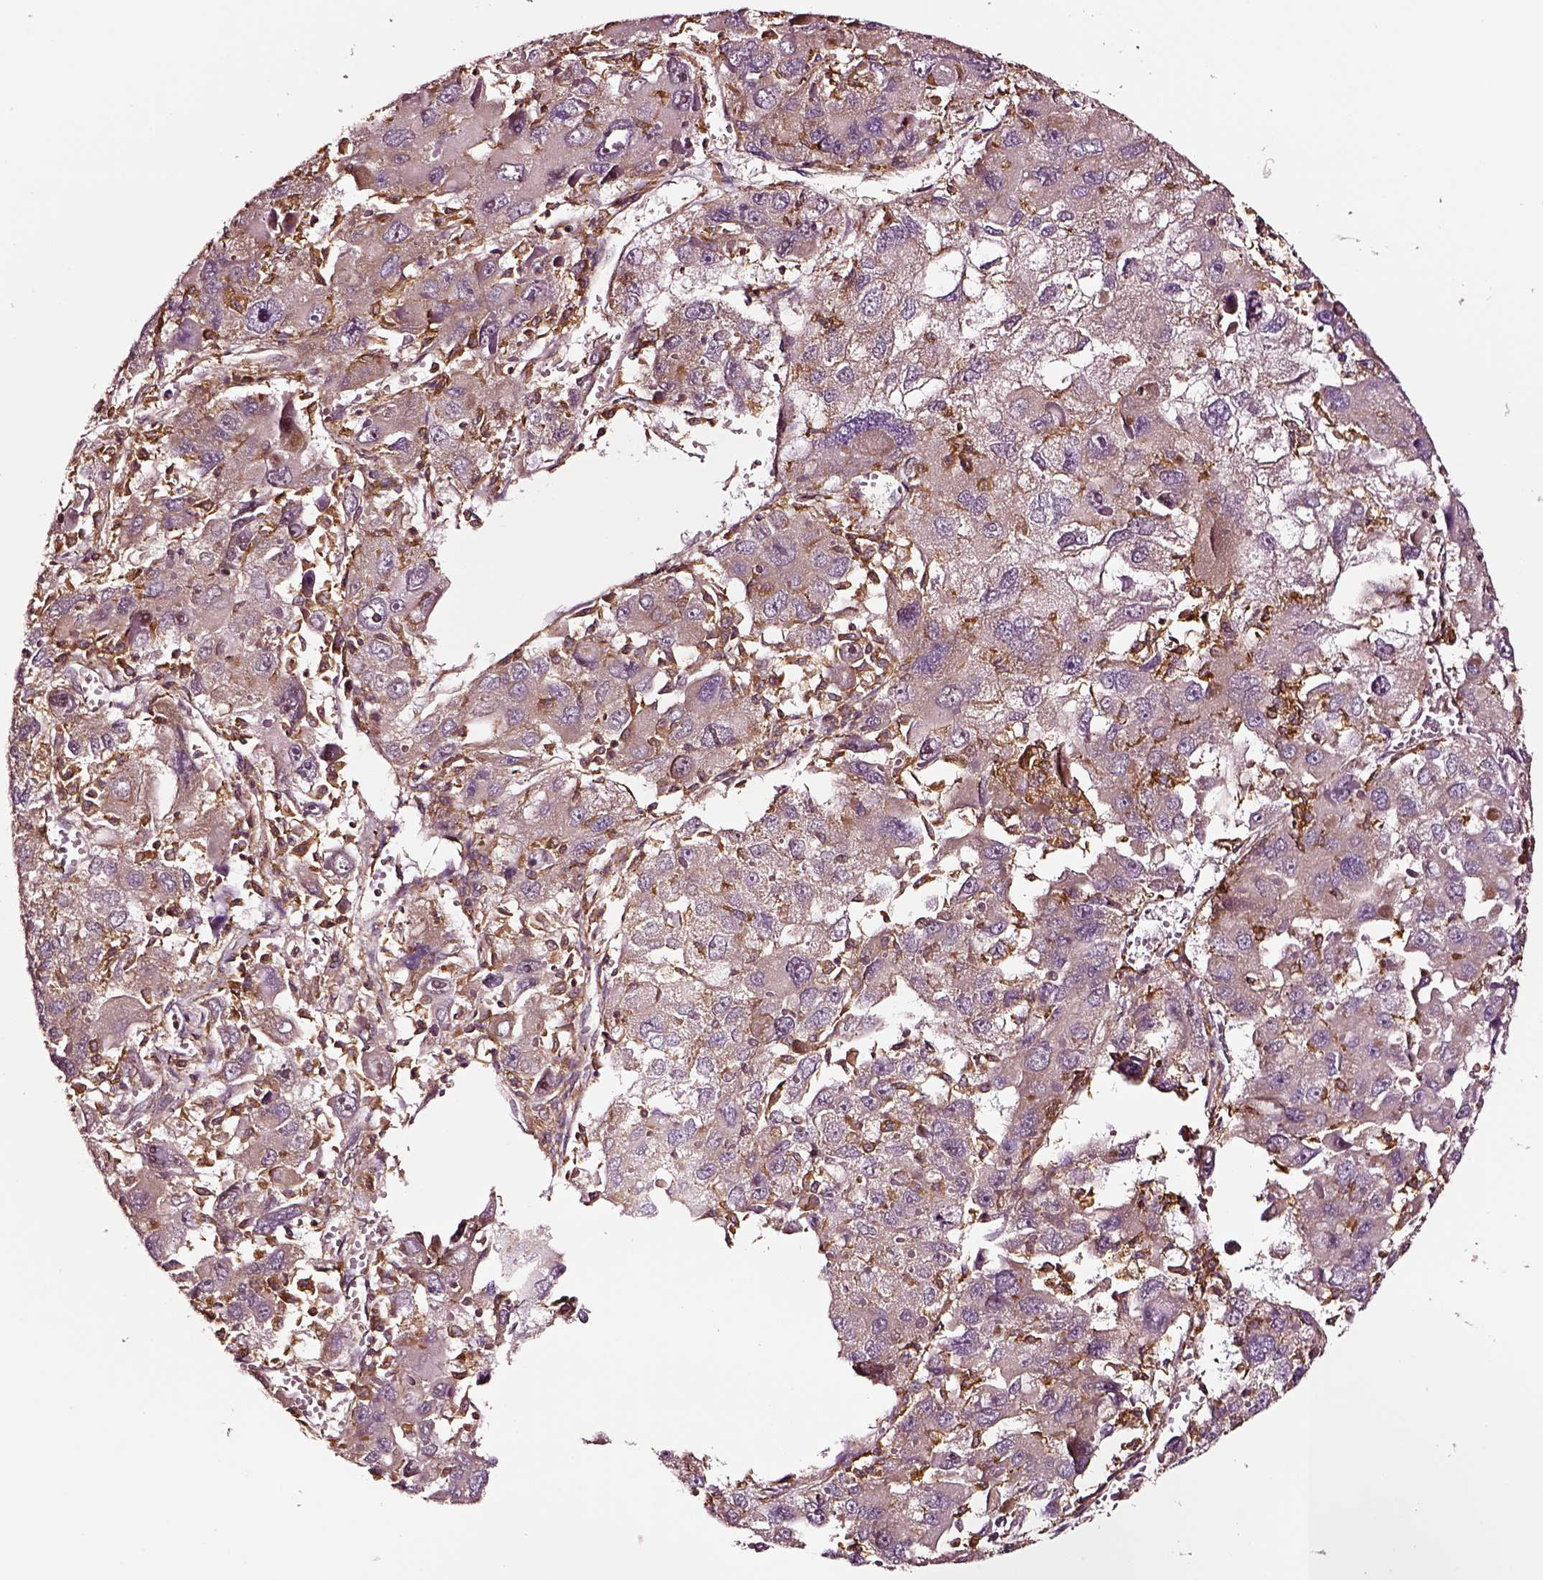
{"staining": {"intensity": "moderate", "quantity": "<25%", "location": "cytoplasmic/membranous"}, "tissue": "liver cancer", "cell_type": "Tumor cells", "image_type": "cancer", "snomed": [{"axis": "morphology", "description": "Carcinoma, Hepatocellular, NOS"}, {"axis": "topography", "description": "Liver"}], "caption": "An image of liver hepatocellular carcinoma stained for a protein exhibits moderate cytoplasmic/membranous brown staining in tumor cells.", "gene": "RASSF5", "patient": {"sex": "female", "age": 41}}